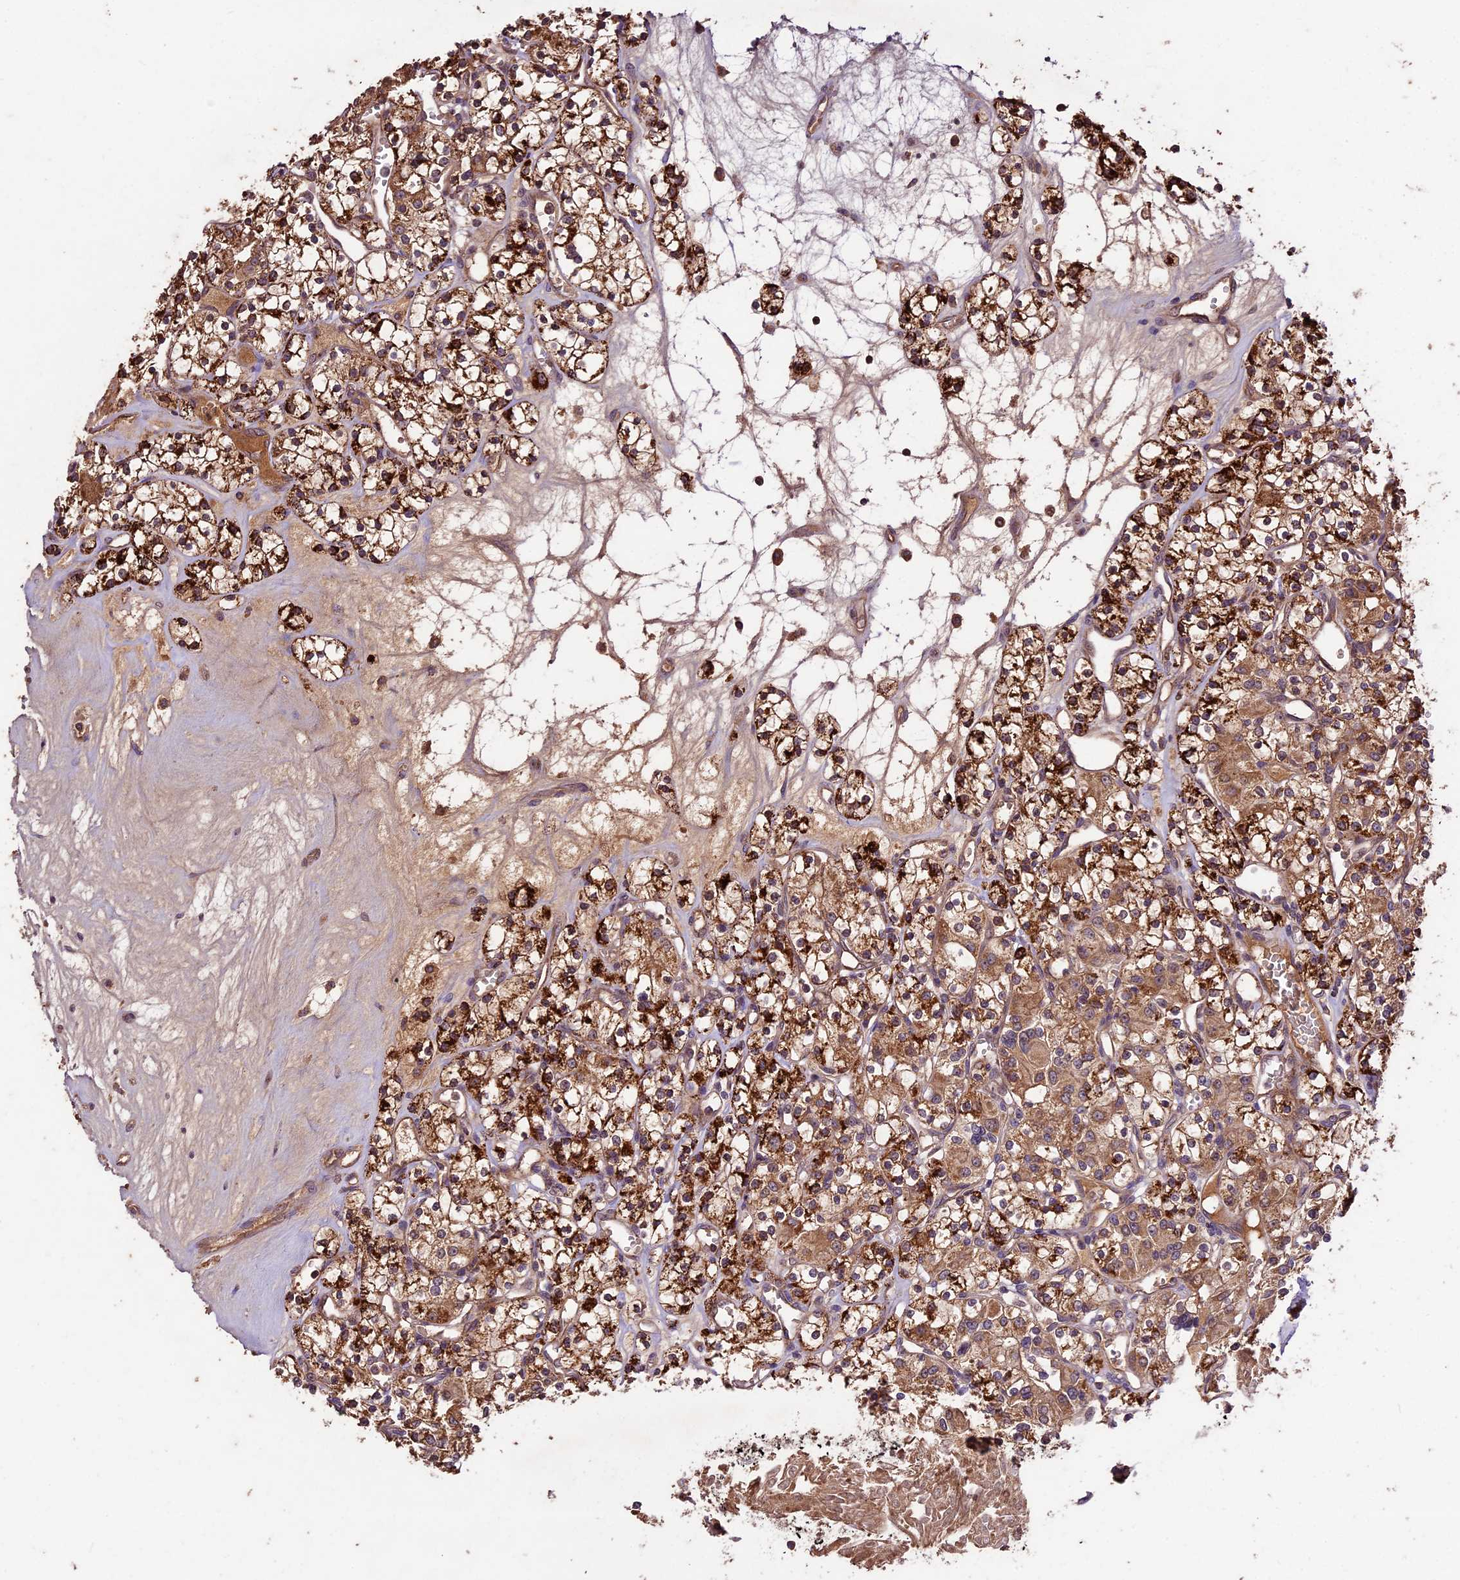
{"staining": {"intensity": "strong", "quantity": ">75%", "location": "cytoplasmic/membranous"}, "tissue": "renal cancer", "cell_type": "Tumor cells", "image_type": "cancer", "snomed": [{"axis": "morphology", "description": "Adenocarcinoma, NOS"}, {"axis": "topography", "description": "Kidney"}], "caption": "Immunohistochemical staining of human renal cancer (adenocarcinoma) shows strong cytoplasmic/membranous protein staining in approximately >75% of tumor cells. The protein of interest is stained brown, and the nuclei are stained in blue (DAB IHC with brightfield microscopy, high magnification).", "gene": "CRLF1", "patient": {"sex": "female", "age": 59}}